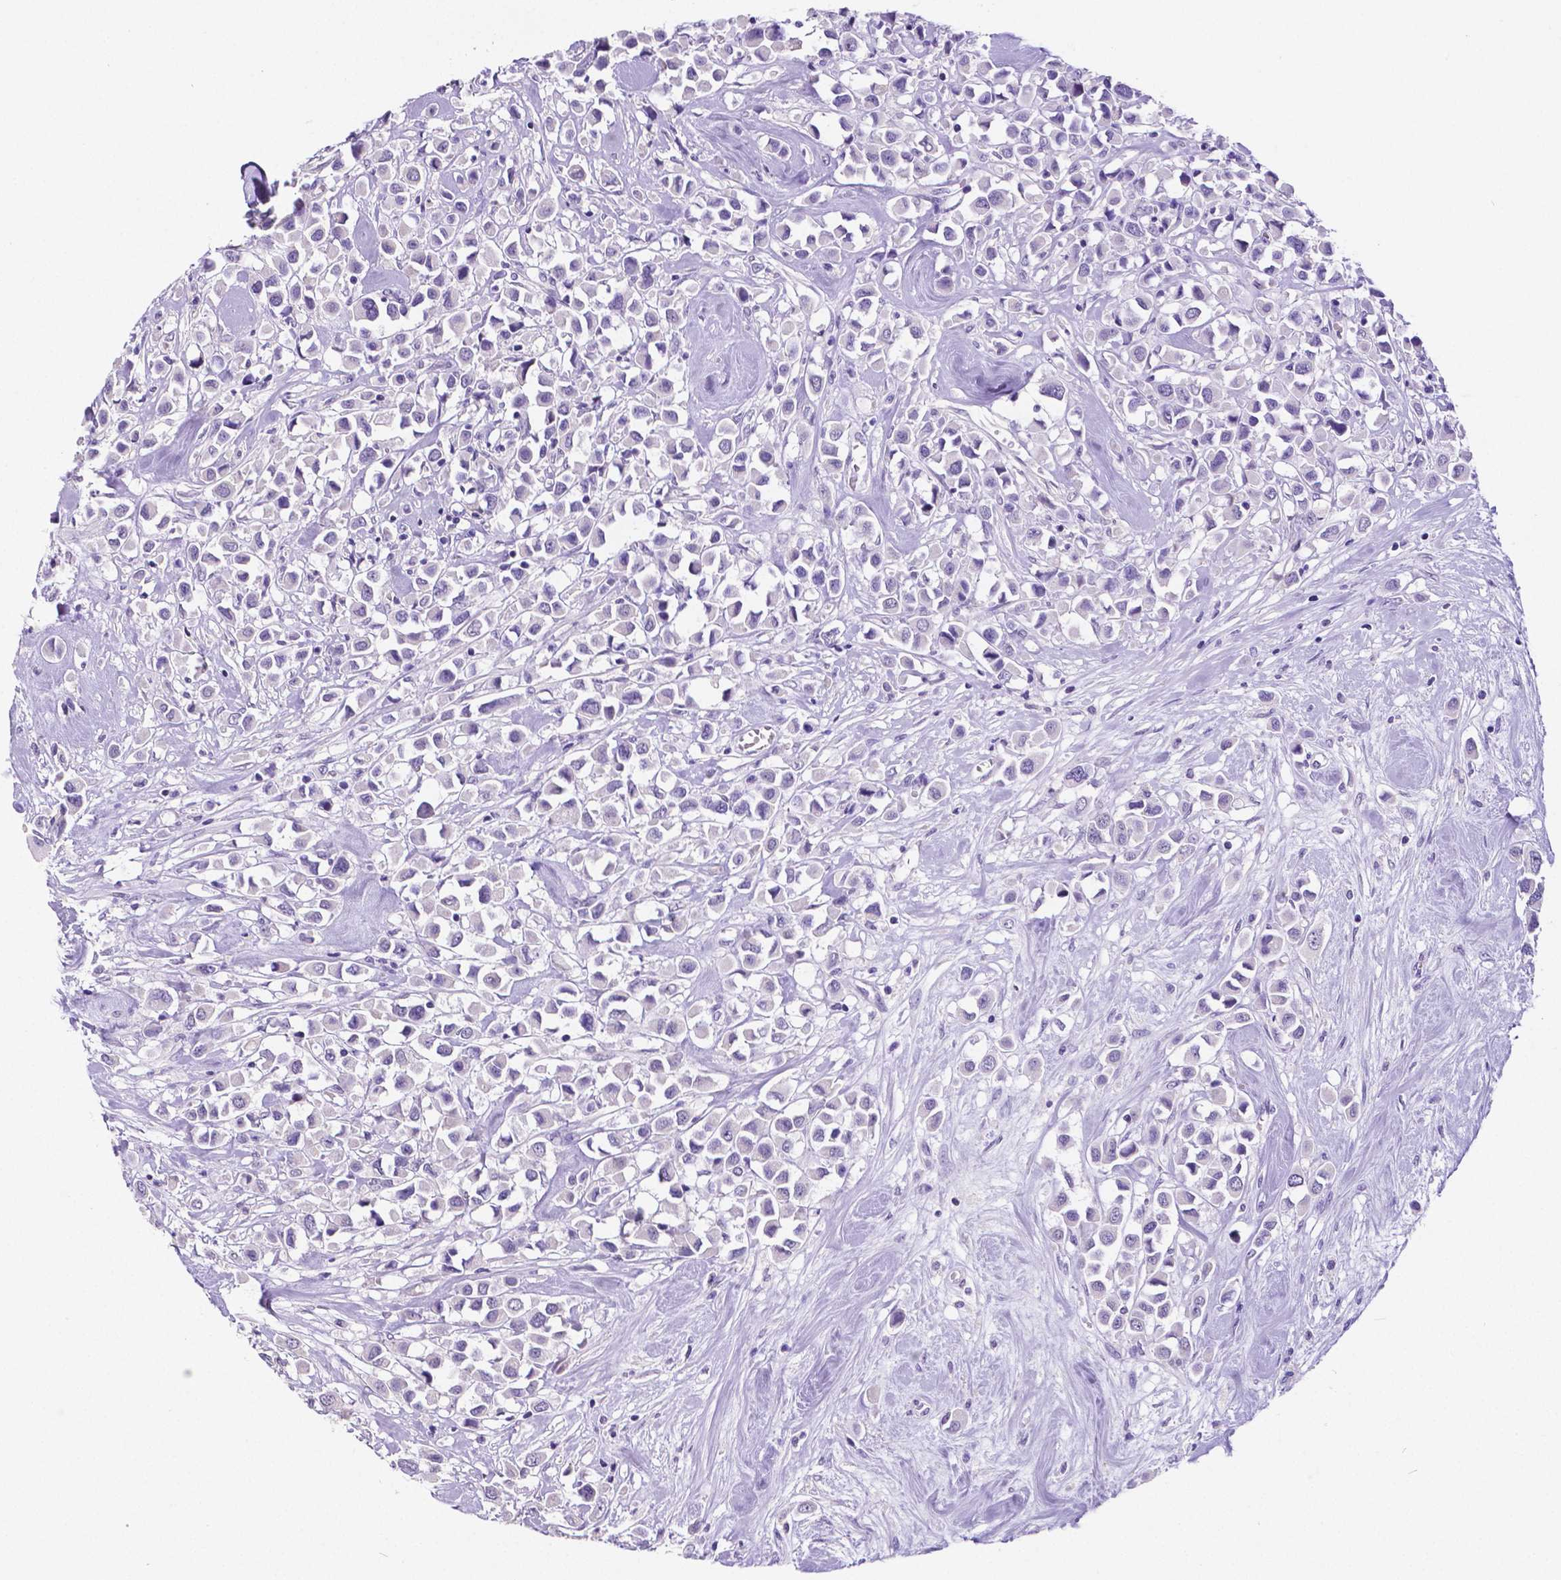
{"staining": {"intensity": "negative", "quantity": "none", "location": "none"}, "tissue": "breast cancer", "cell_type": "Tumor cells", "image_type": "cancer", "snomed": [{"axis": "morphology", "description": "Duct carcinoma"}, {"axis": "topography", "description": "Breast"}], "caption": "Image shows no significant protein expression in tumor cells of breast infiltrating ductal carcinoma.", "gene": "SATB2", "patient": {"sex": "female", "age": 61}}